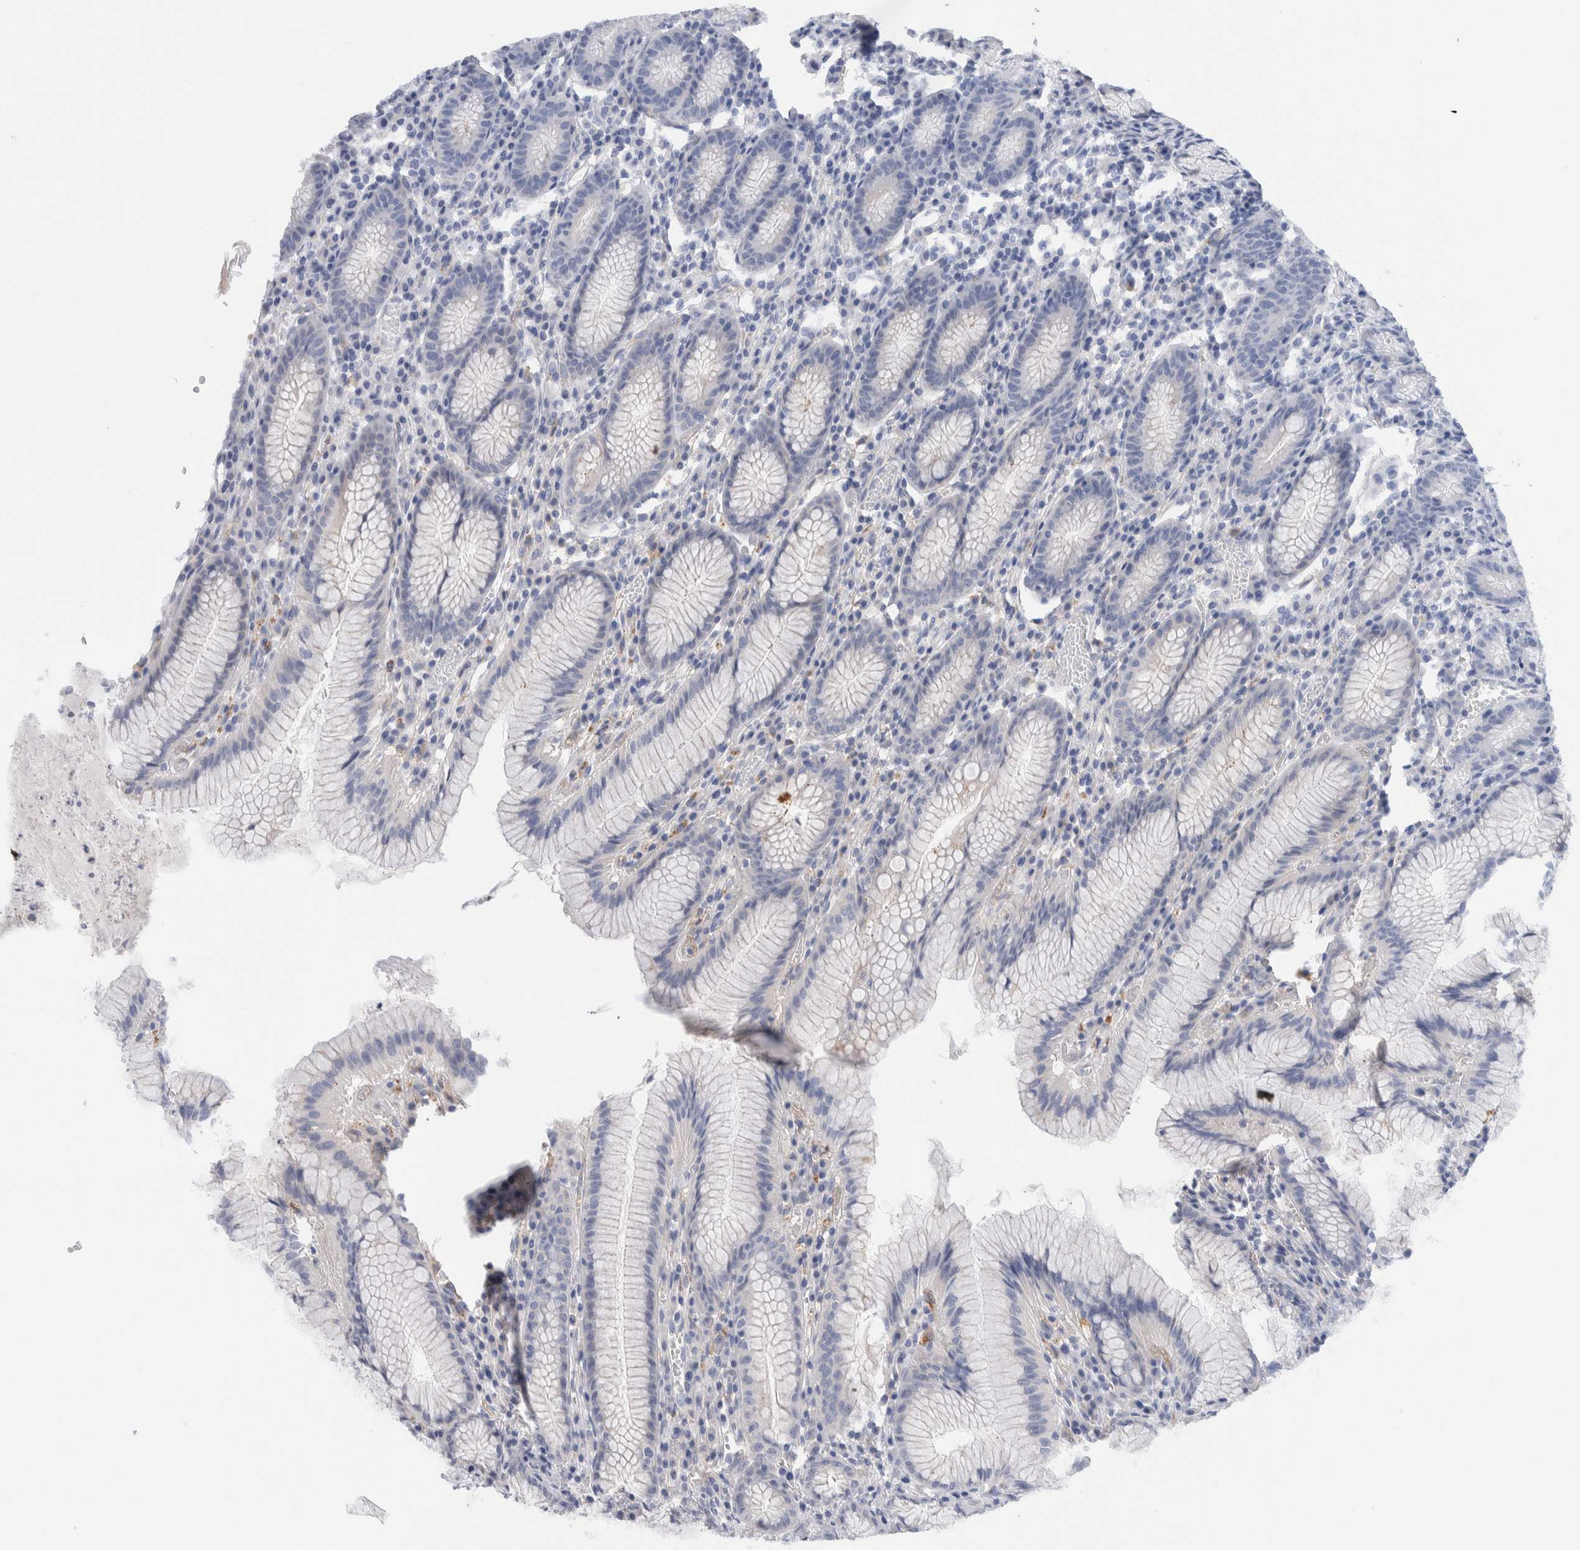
{"staining": {"intensity": "weak", "quantity": "25%-75%", "location": "cytoplasmic/membranous"}, "tissue": "stomach", "cell_type": "Glandular cells", "image_type": "normal", "snomed": [{"axis": "morphology", "description": "Normal tissue, NOS"}, {"axis": "topography", "description": "Stomach"}], "caption": "Immunohistochemistry (DAB) staining of unremarkable human stomach displays weak cytoplasmic/membranous protein staining in approximately 25%-75% of glandular cells.", "gene": "METRNL", "patient": {"sex": "male", "age": 55}}